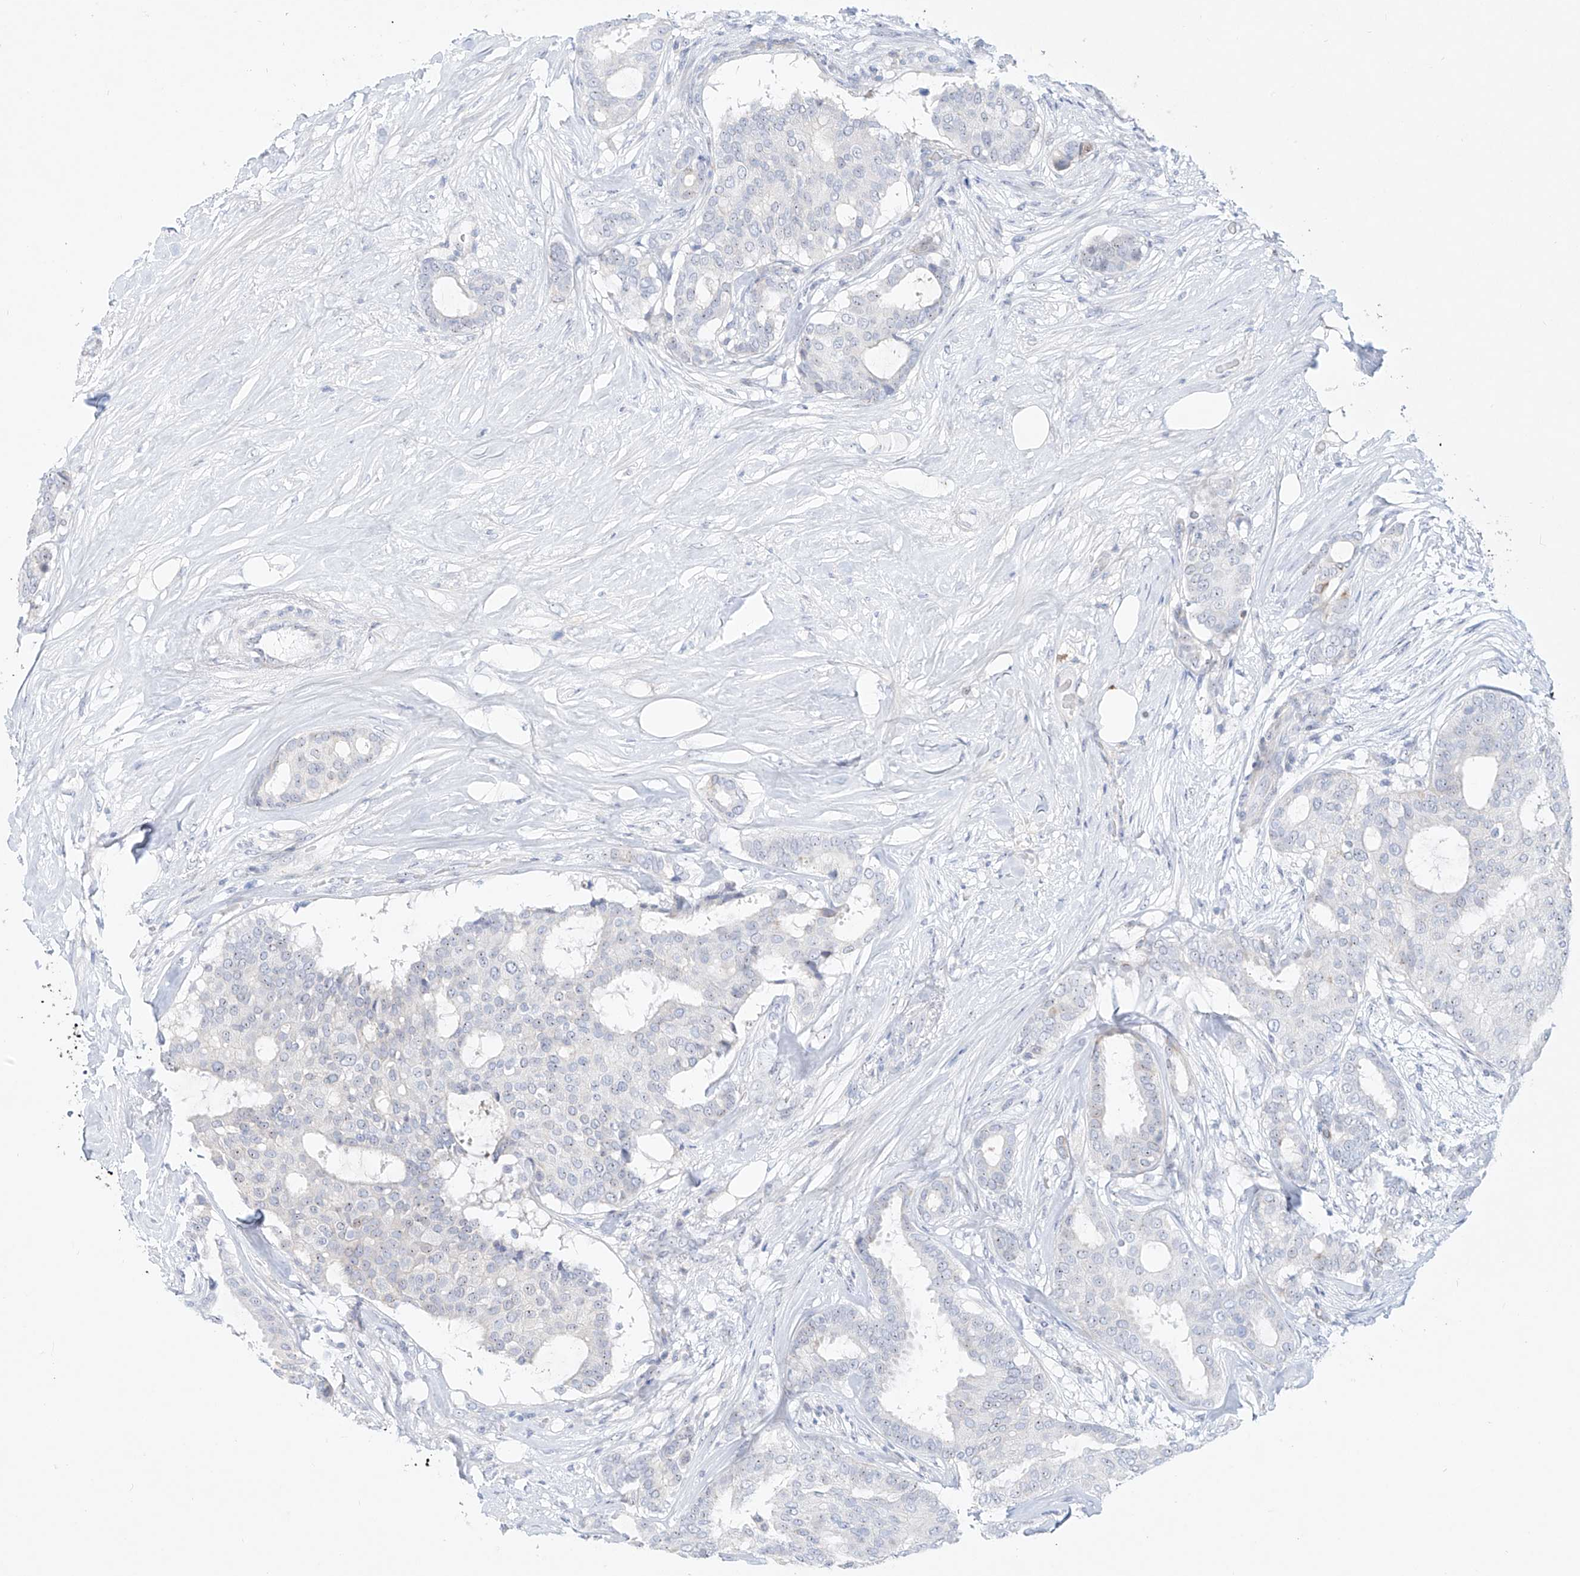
{"staining": {"intensity": "negative", "quantity": "none", "location": "none"}, "tissue": "breast cancer", "cell_type": "Tumor cells", "image_type": "cancer", "snomed": [{"axis": "morphology", "description": "Duct carcinoma"}, {"axis": "topography", "description": "Breast"}], "caption": "Immunohistochemistry (IHC) of breast cancer (invasive ductal carcinoma) shows no positivity in tumor cells.", "gene": "SNU13", "patient": {"sex": "female", "age": 75}}